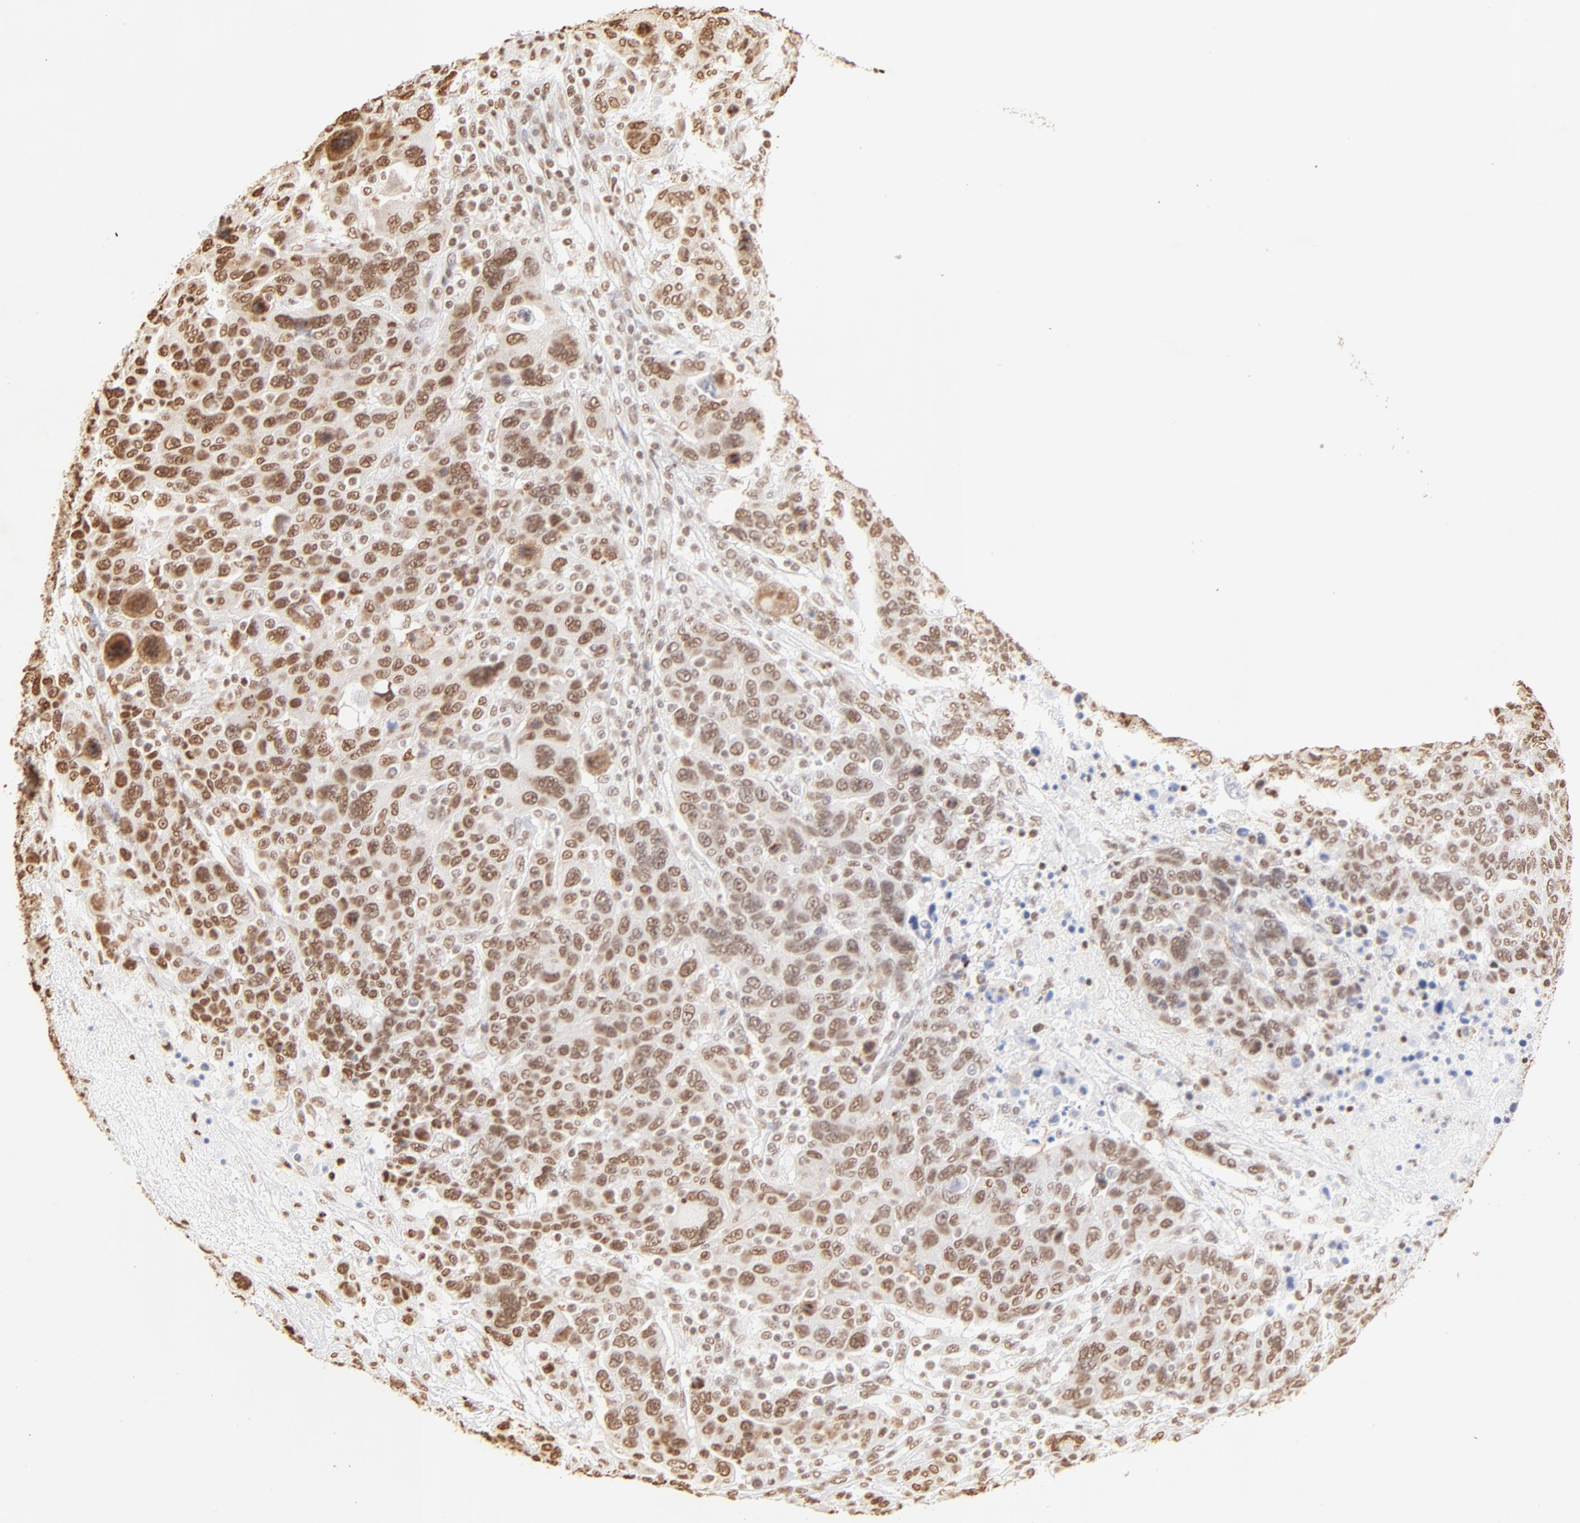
{"staining": {"intensity": "moderate", "quantity": ">75%", "location": "nuclear"}, "tissue": "breast cancer", "cell_type": "Tumor cells", "image_type": "cancer", "snomed": [{"axis": "morphology", "description": "Duct carcinoma"}, {"axis": "topography", "description": "Breast"}], "caption": "This photomicrograph demonstrates immunohistochemistry staining of intraductal carcinoma (breast), with medium moderate nuclear staining in about >75% of tumor cells.", "gene": "ZNF540", "patient": {"sex": "female", "age": 37}}